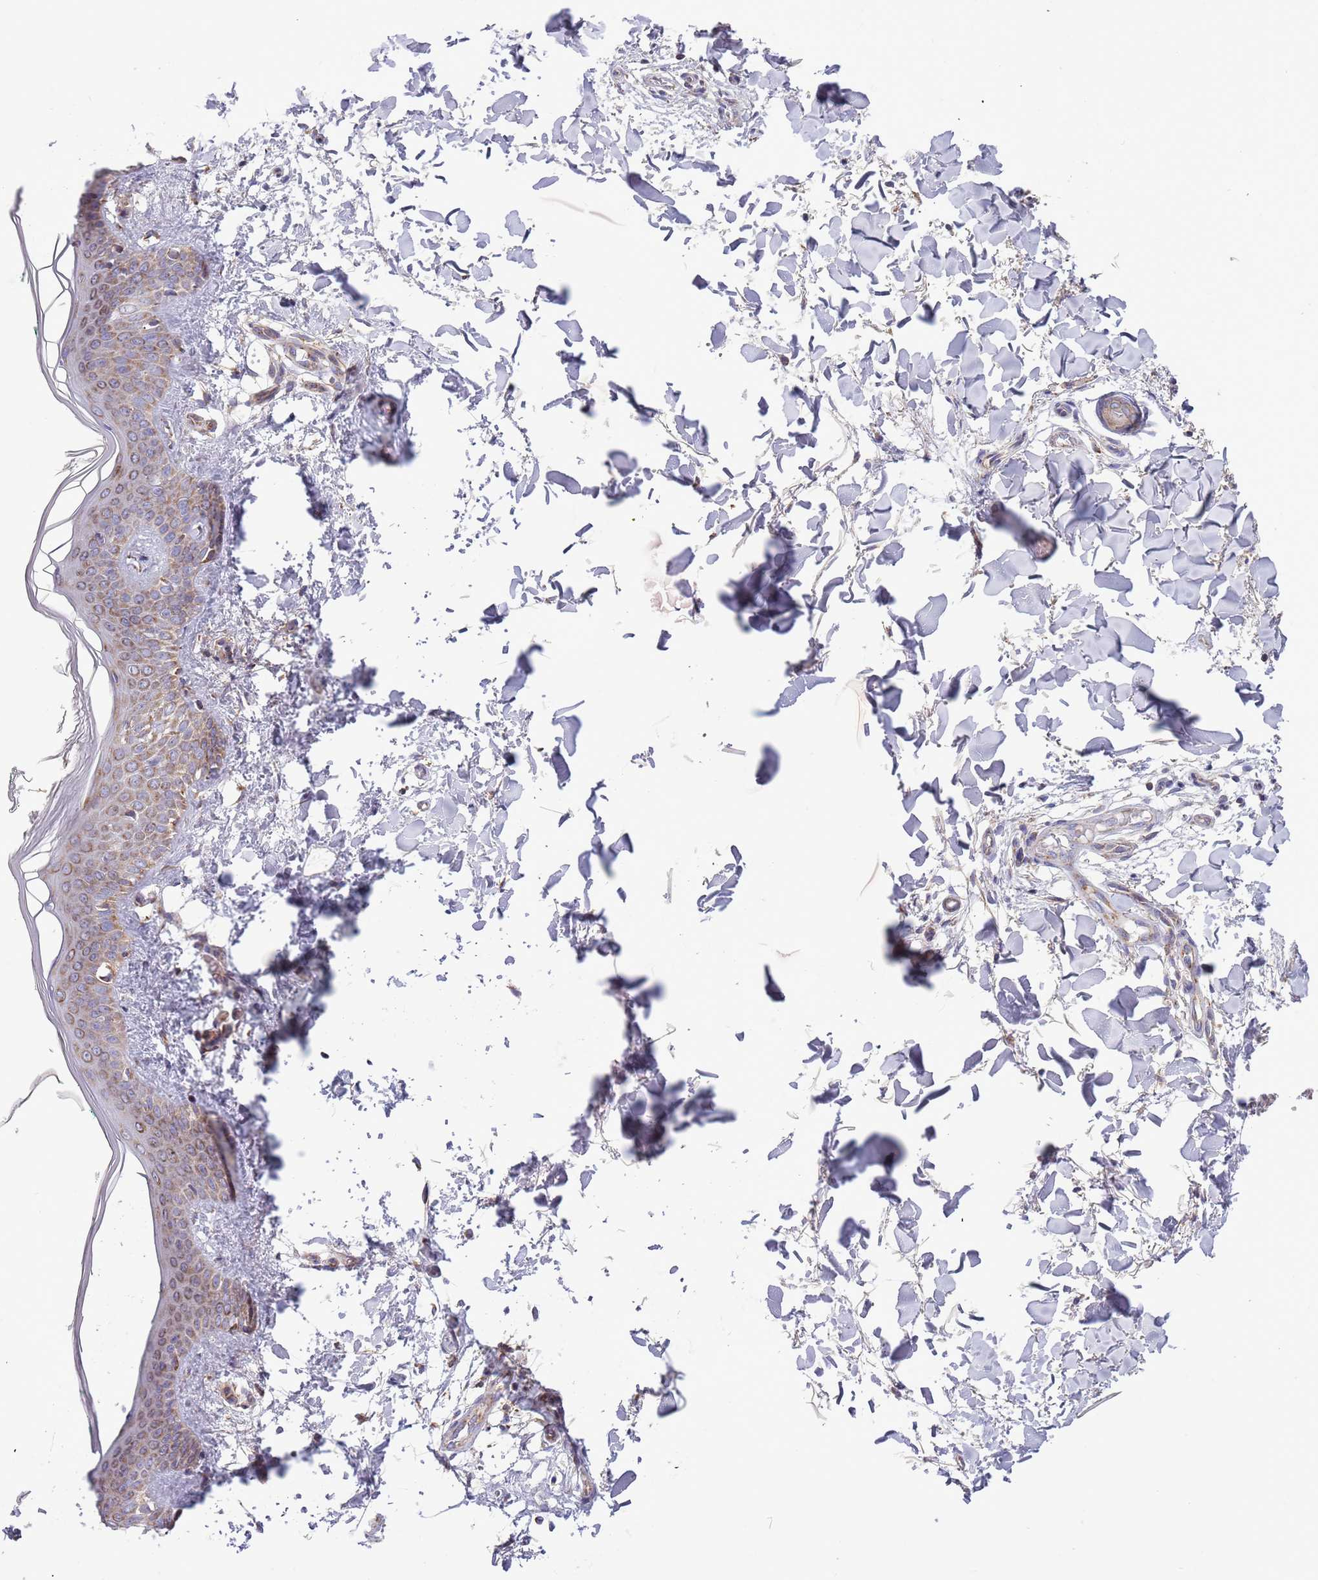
{"staining": {"intensity": "weak", "quantity": "<25%", "location": "cytoplasmic/membranous"}, "tissue": "skin", "cell_type": "Fibroblasts", "image_type": "normal", "snomed": [{"axis": "morphology", "description": "Normal tissue, NOS"}, {"axis": "topography", "description": "Skin"}], "caption": "Fibroblasts are negative for brown protein staining in normal skin. (DAB immunohistochemistry (IHC) with hematoxylin counter stain).", "gene": "IRS4", "patient": {"sex": "female", "age": 34}}